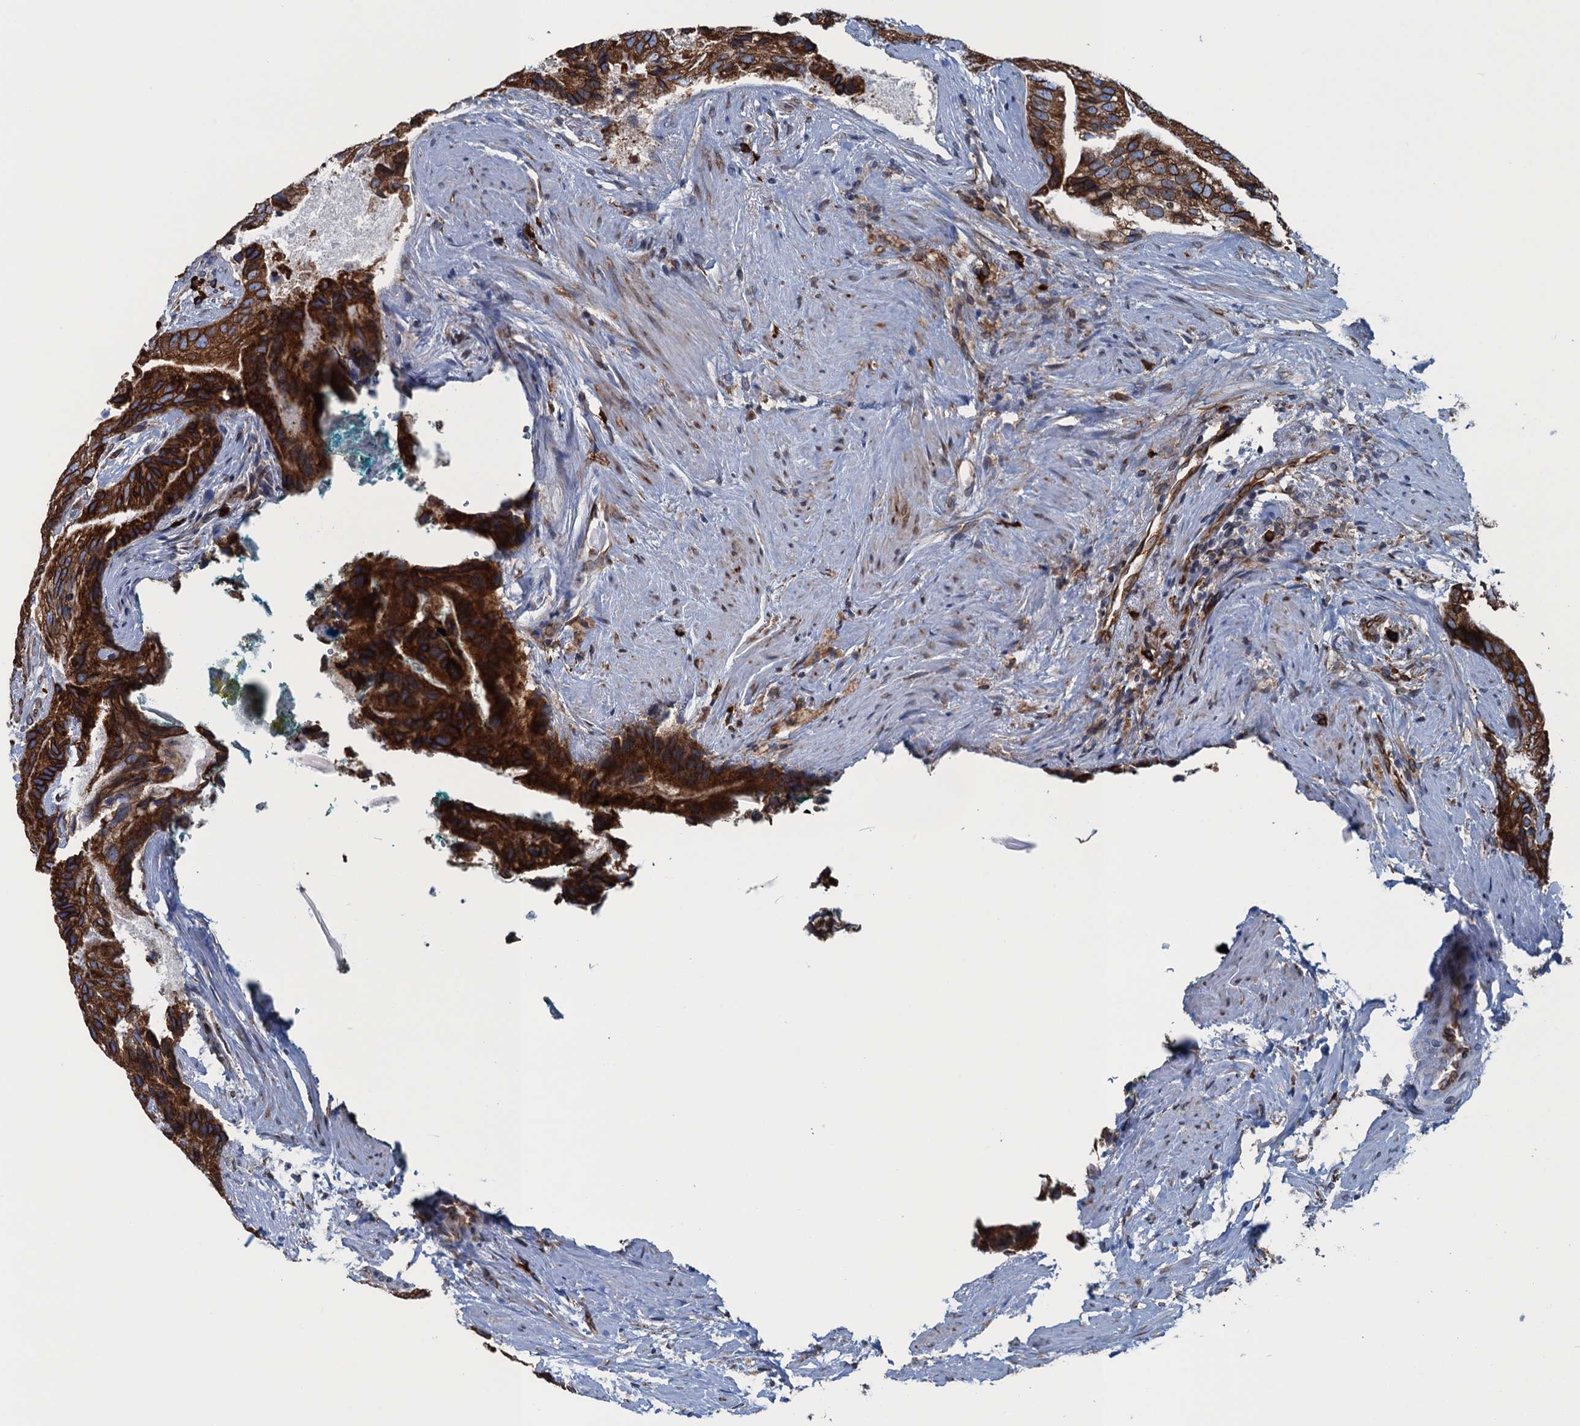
{"staining": {"intensity": "strong", "quantity": ">75%", "location": "cytoplasmic/membranous"}, "tissue": "prostate cancer", "cell_type": "Tumor cells", "image_type": "cancer", "snomed": [{"axis": "morphology", "description": "Adenocarcinoma, High grade"}, {"axis": "topography", "description": "Prostate"}], "caption": "Prostate adenocarcinoma (high-grade) stained with a protein marker reveals strong staining in tumor cells.", "gene": "TMEM205", "patient": {"sex": "male", "age": 70}}